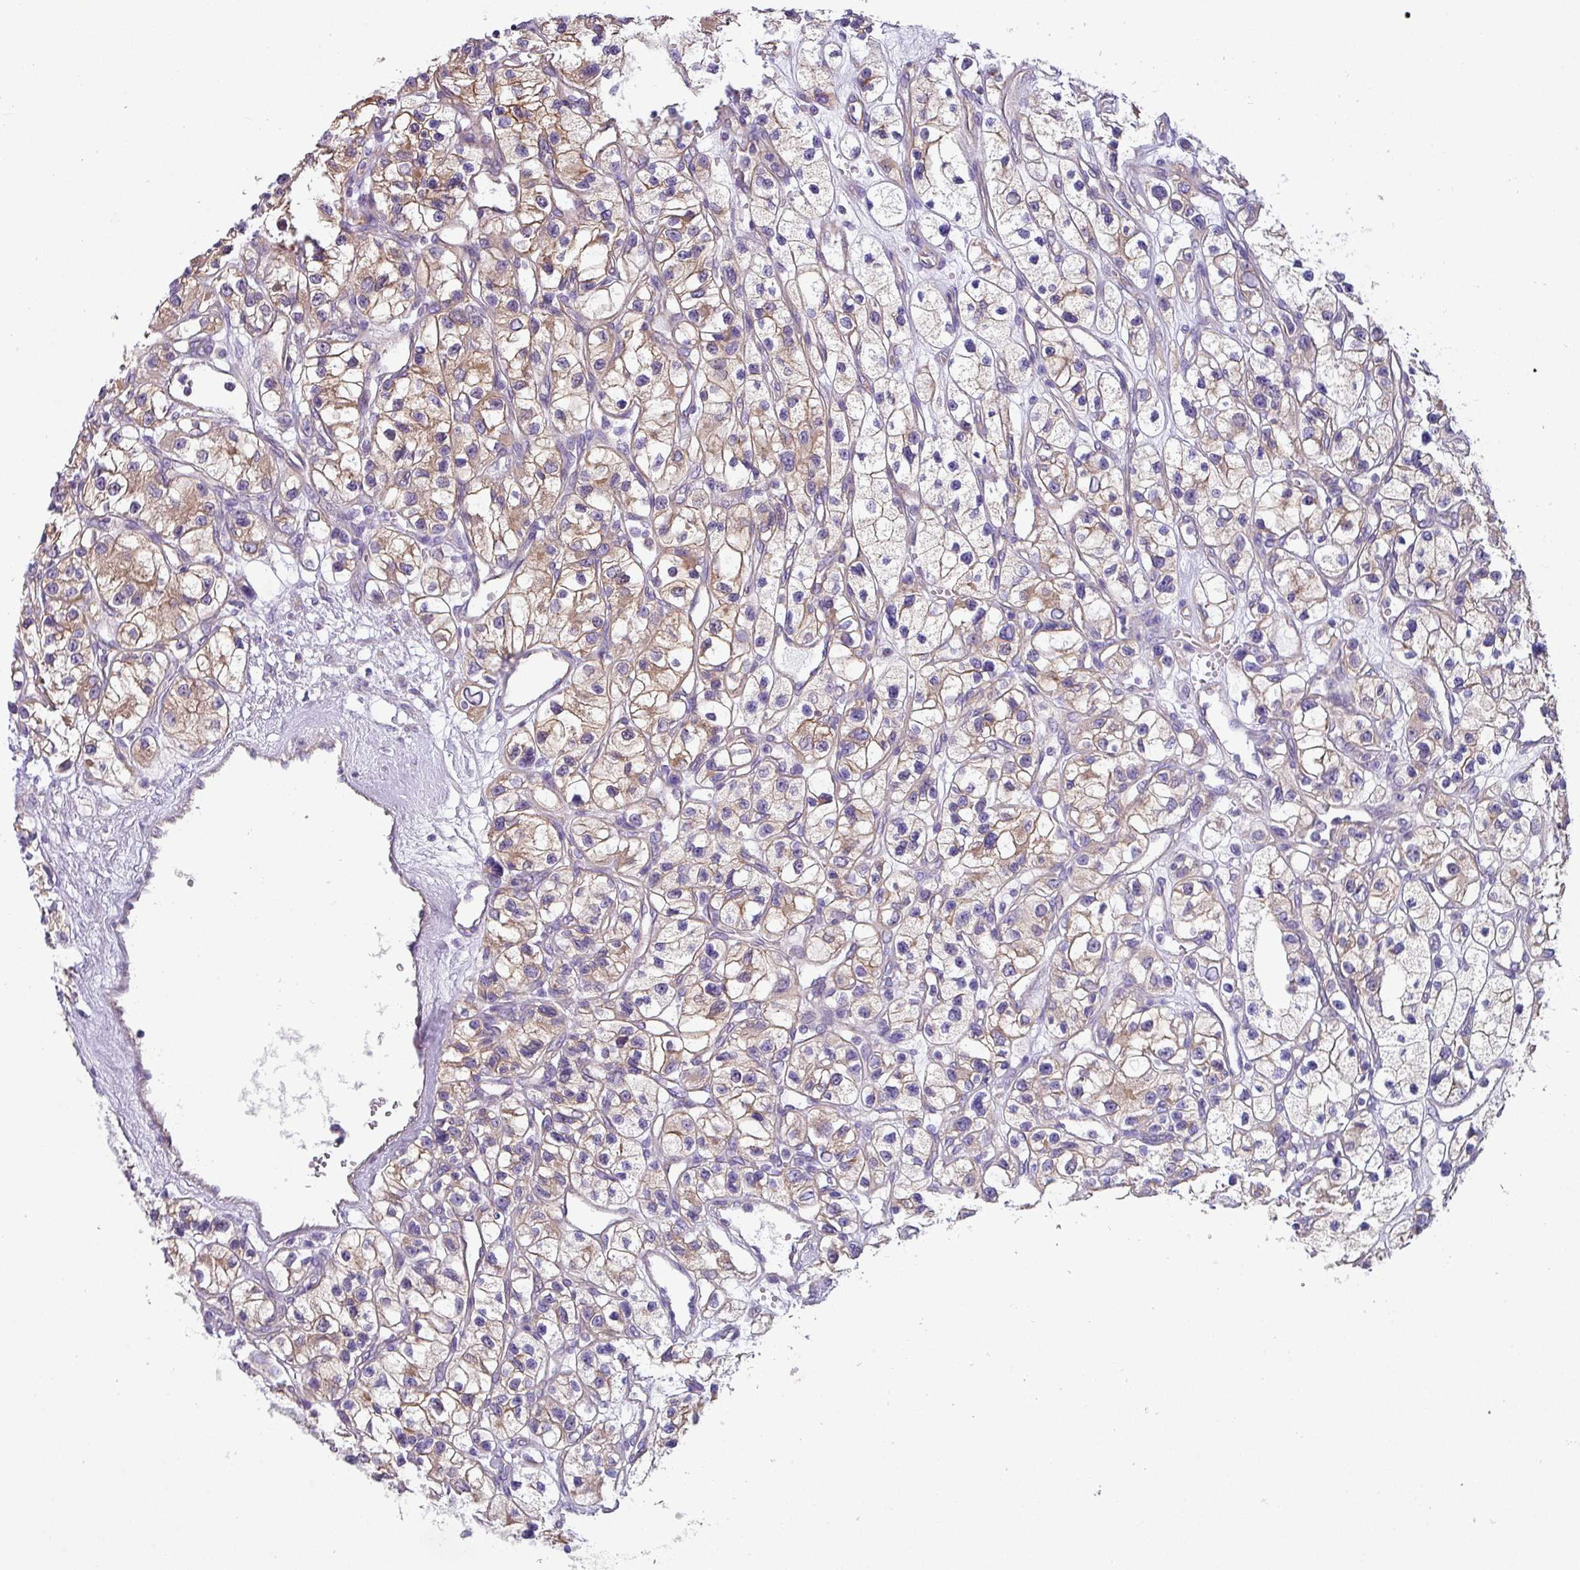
{"staining": {"intensity": "weak", "quantity": "25%-75%", "location": "cytoplasmic/membranous"}, "tissue": "renal cancer", "cell_type": "Tumor cells", "image_type": "cancer", "snomed": [{"axis": "morphology", "description": "Adenocarcinoma, NOS"}, {"axis": "topography", "description": "Kidney"}], "caption": "A brown stain labels weak cytoplasmic/membranous staining of a protein in adenocarcinoma (renal) tumor cells. (DAB = brown stain, brightfield microscopy at high magnification).", "gene": "PALS2", "patient": {"sex": "female", "age": 57}}